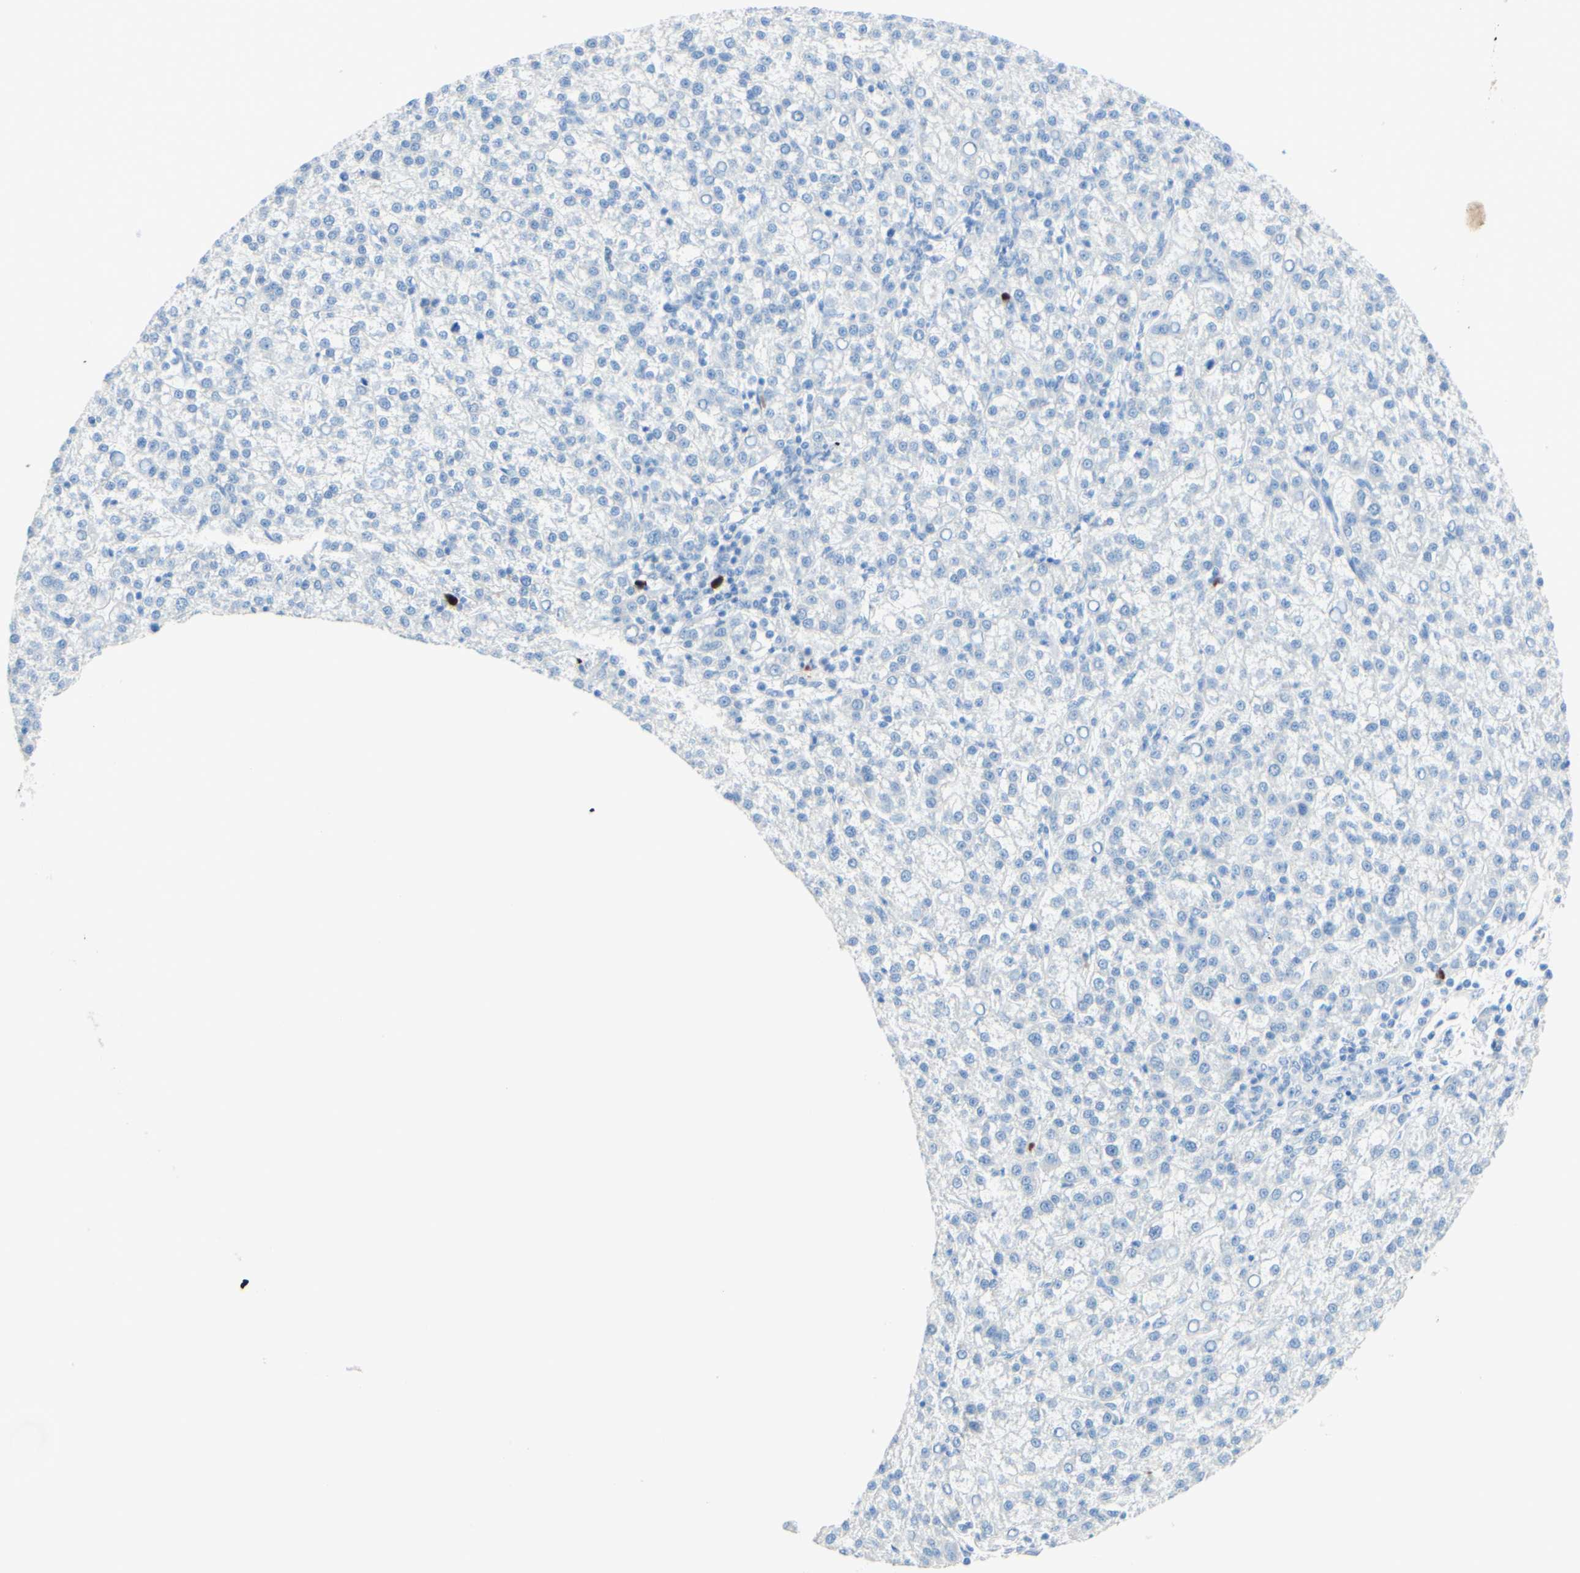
{"staining": {"intensity": "negative", "quantity": "none", "location": "none"}, "tissue": "liver cancer", "cell_type": "Tumor cells", "image_type": "cancer", "snomed": [{"axis": "morphology", "description": "Carcinoma, Hepatocellular, NOS"}, {"axis": "topography", "description": "Liver"}], "caption": "This is an immunohistochemistry (IHC) micrograph of liver cancer (hepatocellular carcinoma). There is no staining in tumor cells.", "gene": "IL6ST", "patient": {"sex": "female", "age": 58}}